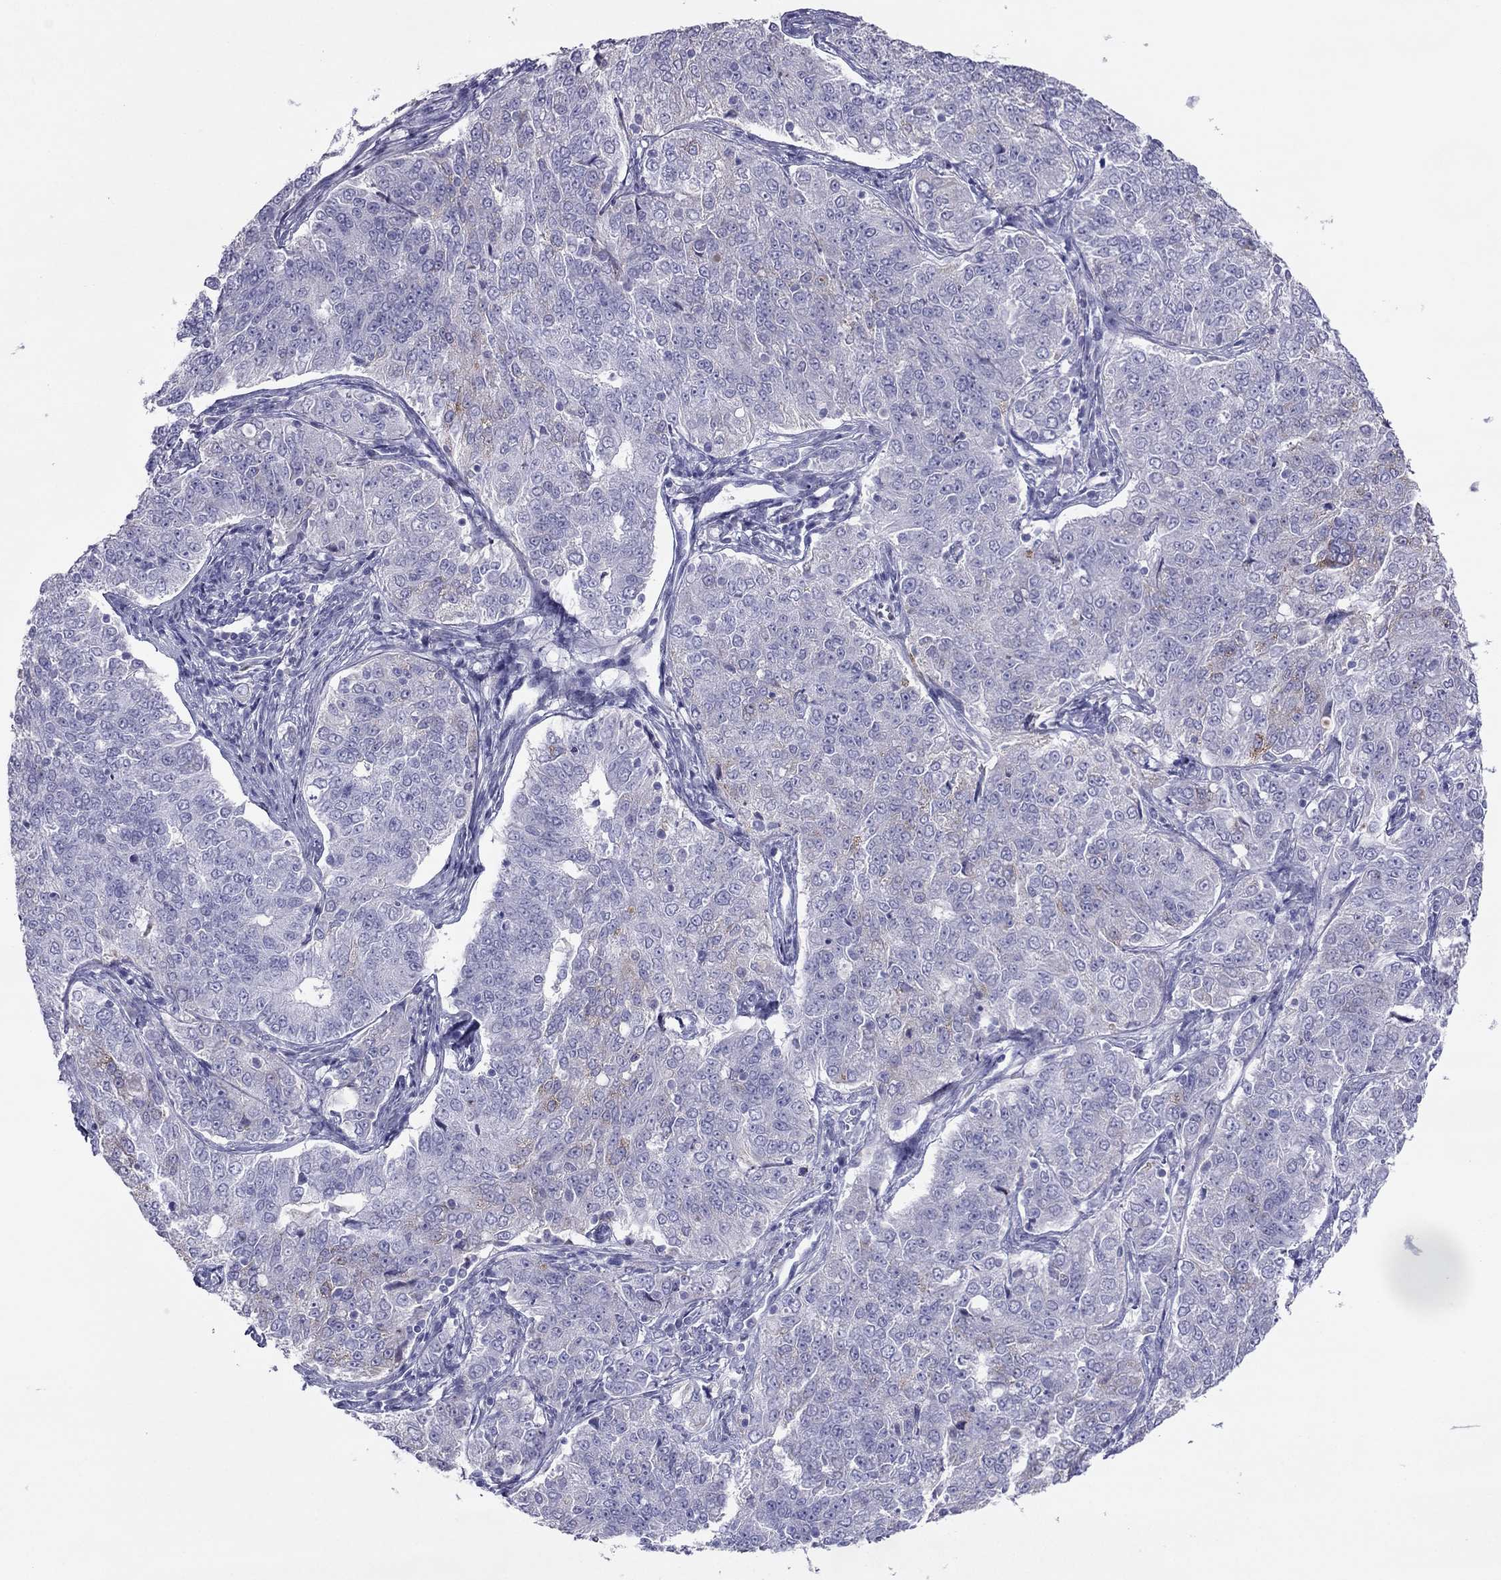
{"staining": {"intensity": "negative", "quantity": "none", "location": "none"}, "tissue": "endometrial cancer", "cell_type": "Tumor cells", "image_type": "cancer", "snomed": [{"axis": "morphology", "description": "Adenocarcinoma, NOS"}, {"axis": "topography", "description": "Endometrium"}], "caption": "This is an immunohistochemistry (IHC) micrograph of human adenocarcinoma (endometrial). There is no expression in tumor cells.", "gene": "MAEL", "patient": {"sex": "female", "age": 43}}